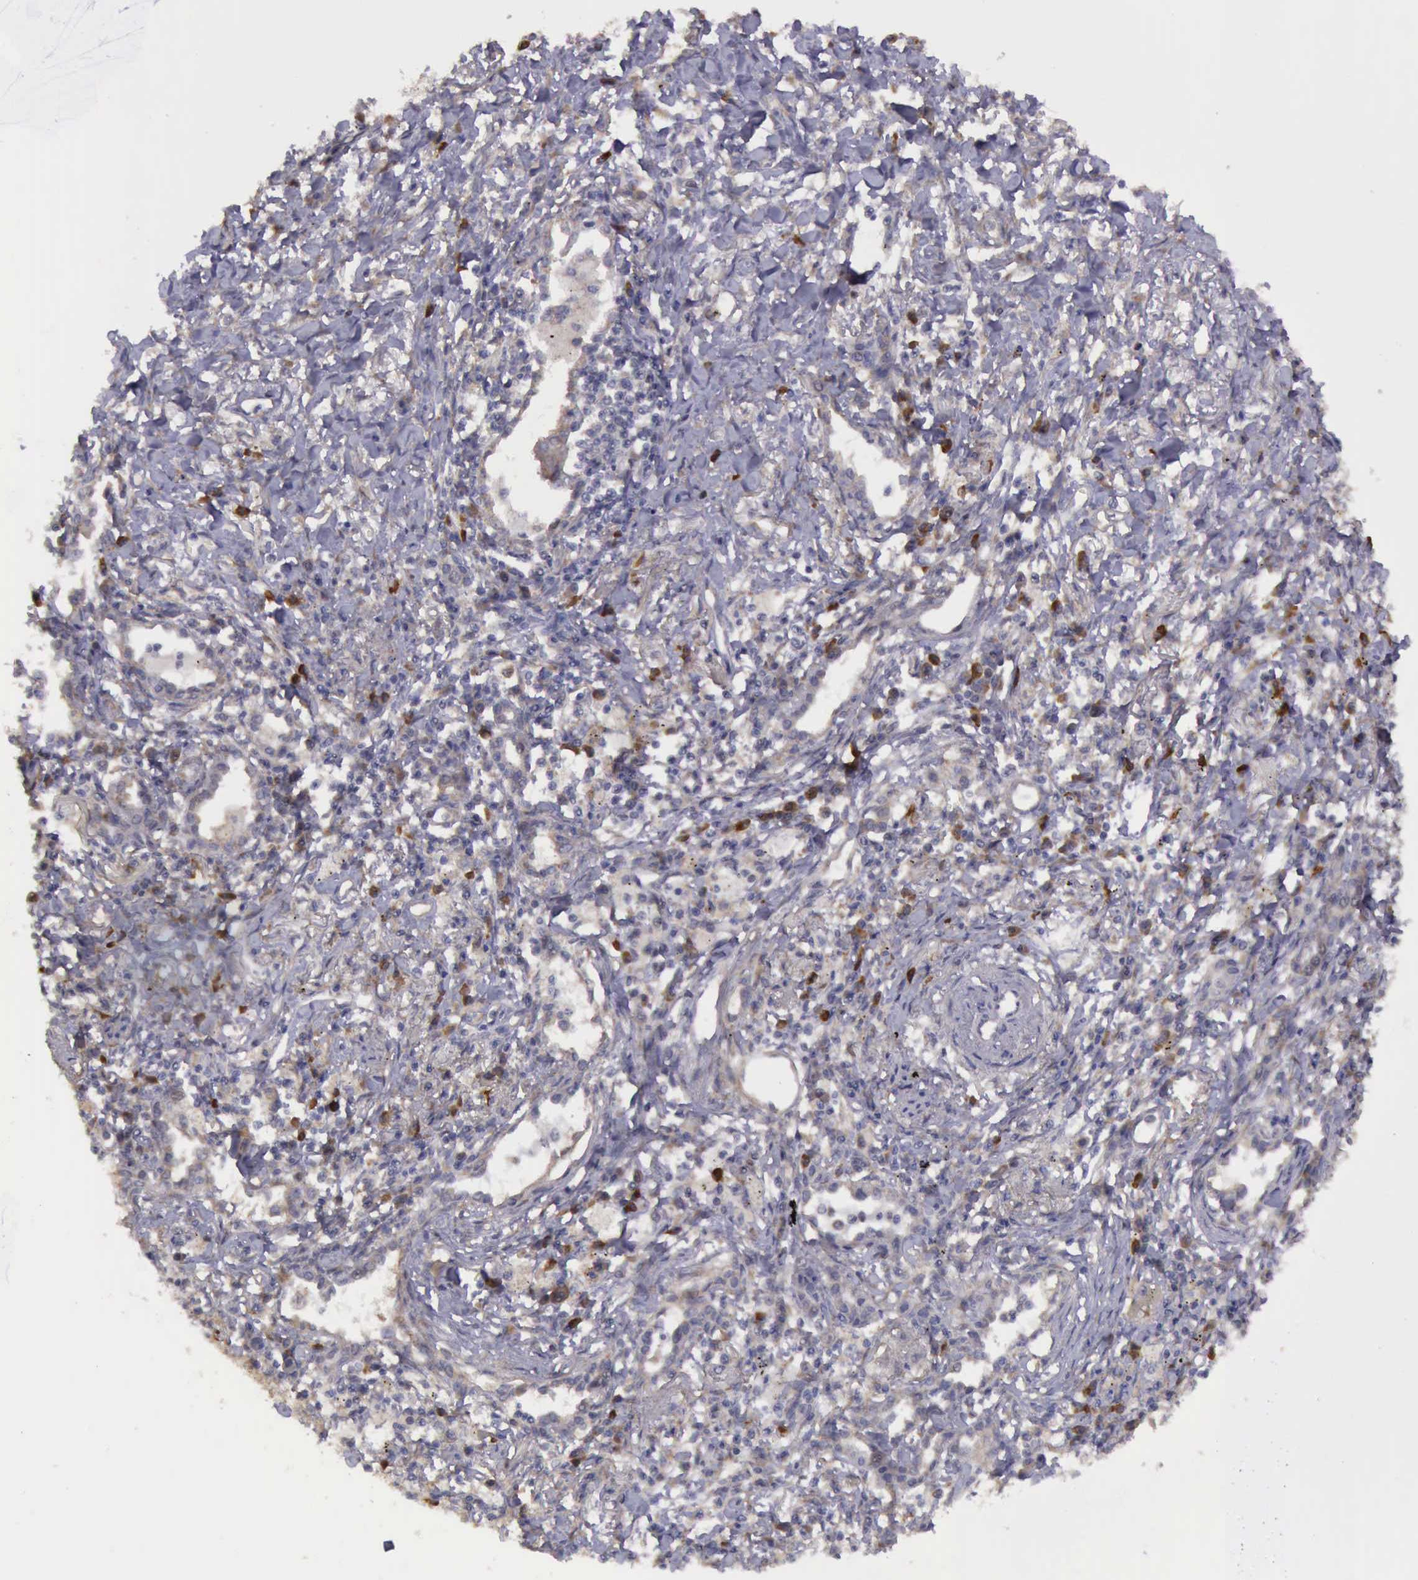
{"staining": {"intensity": "weak", "quantity": "<25%", "location": "cytoplasmic/membranous"}, "tissue": "lung cancer", "cell_type": "Tumor cells", "image_type": "cancer", "snomed": [{"axis": "morphology", "description": "Adenocarcinoma, NOS"}, {"axis": "topography", "description": "Lung"}], "caption": "The immunohistochemistry image has no significant expression in tumor cells of adenocarcinoma (lung) tissue.", "gene": "EIF5", "patient": {"sex": "male", "age": 60}}